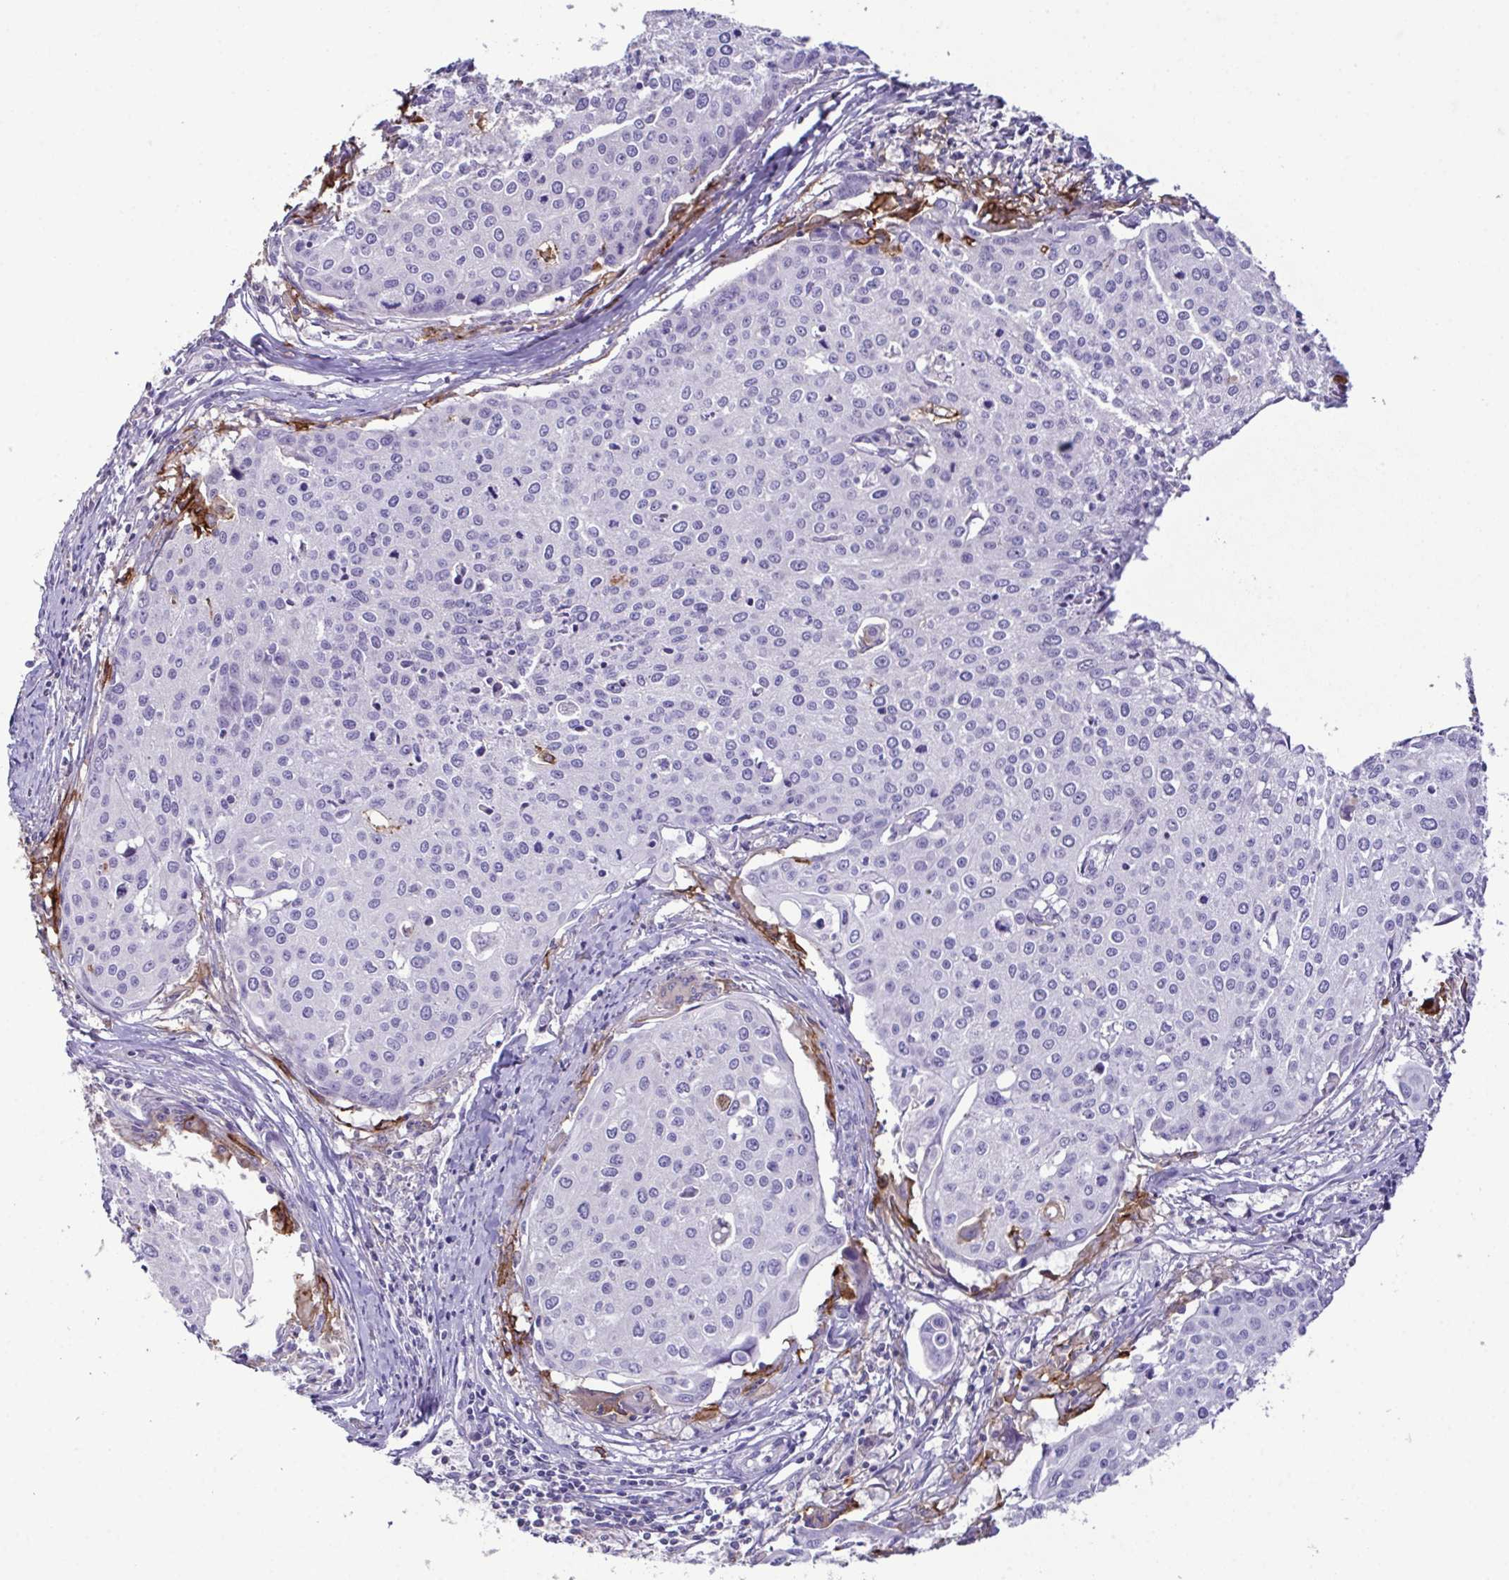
{"staining": {"intensity": "negative", "quantity": "none", "location": "none"}, "tissue": "cervical cancer", "cell_type": "Tumor cells", "image_type": "cancer", "snomed": [{"axis": "morphology", "description": "Squamous cell carcinoma, NOS"}, {"axis": "topography", "description": "Cervix"}], "caption": "A high-resolution photomicrograph shows immunohistochemistry staining of cervical cancer (squamous cell carcinoma), which shows no significant staining in tumor cells.", "gene": "MARCO", "patient": {"sex": "female", "age": 38}}